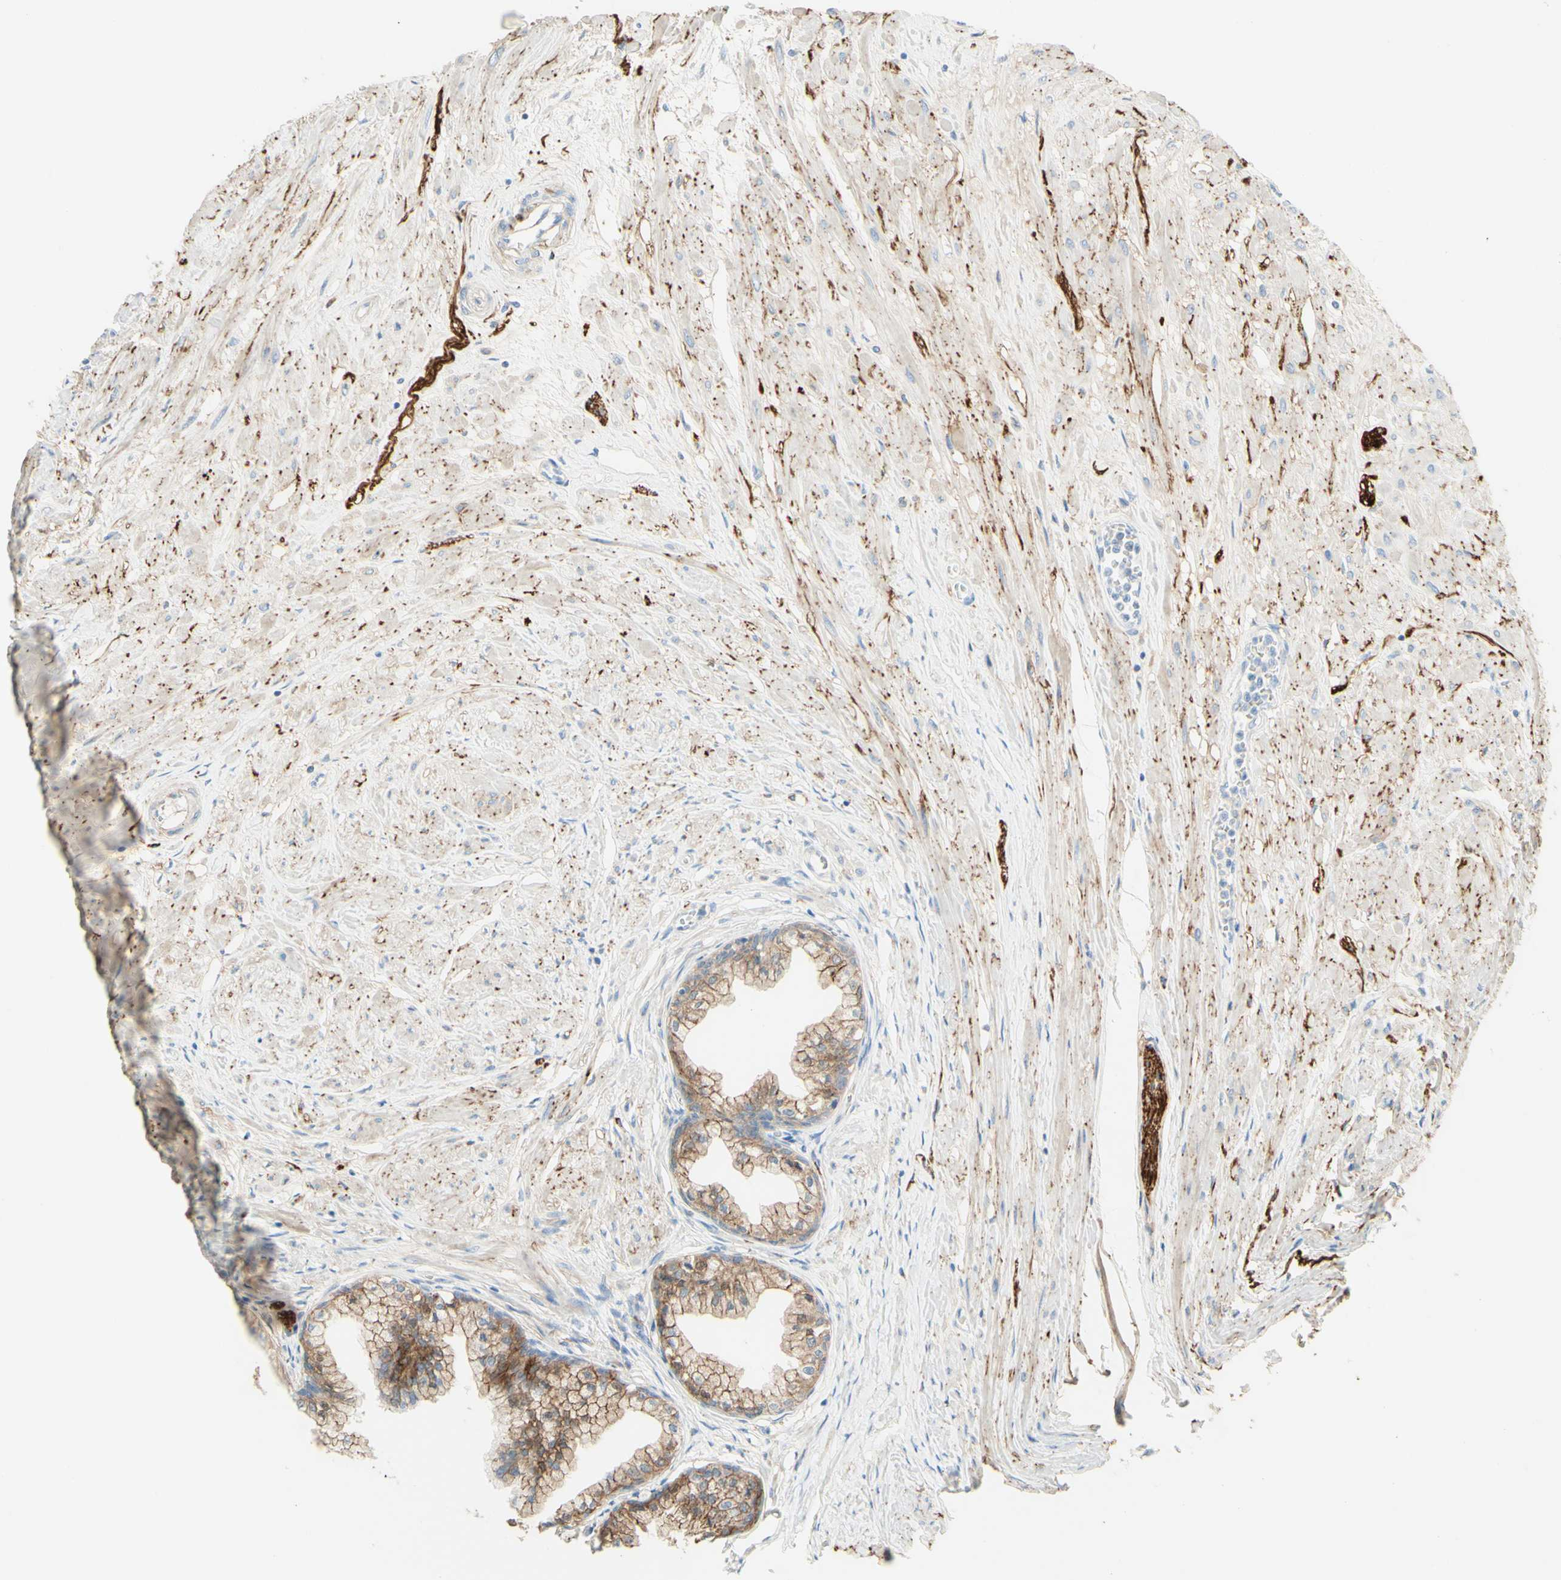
{"staining": {"intensity": "strong", "quantity": ">75%", "location": "cytoplasmic/membranous"}, "tissue": "prostate", "cell_type": "Glandular cells", "image_type": "normal", "snomed": [{"axis": "morphology", "description": "Normal tissue, NOS"}, {"axis": "topography", "description": "Prostate"}, {"axis": "topography", "description": "Seminal veicle"}], "caption": "This is an image of immunohistochemistry (IHC) staining of unremarkable prostate, which shows strong positivity in the cytoplasmic/membranous of glandular cells.", "gene": "ALCAM", "patient": {"sex": "male", "age": 60}}